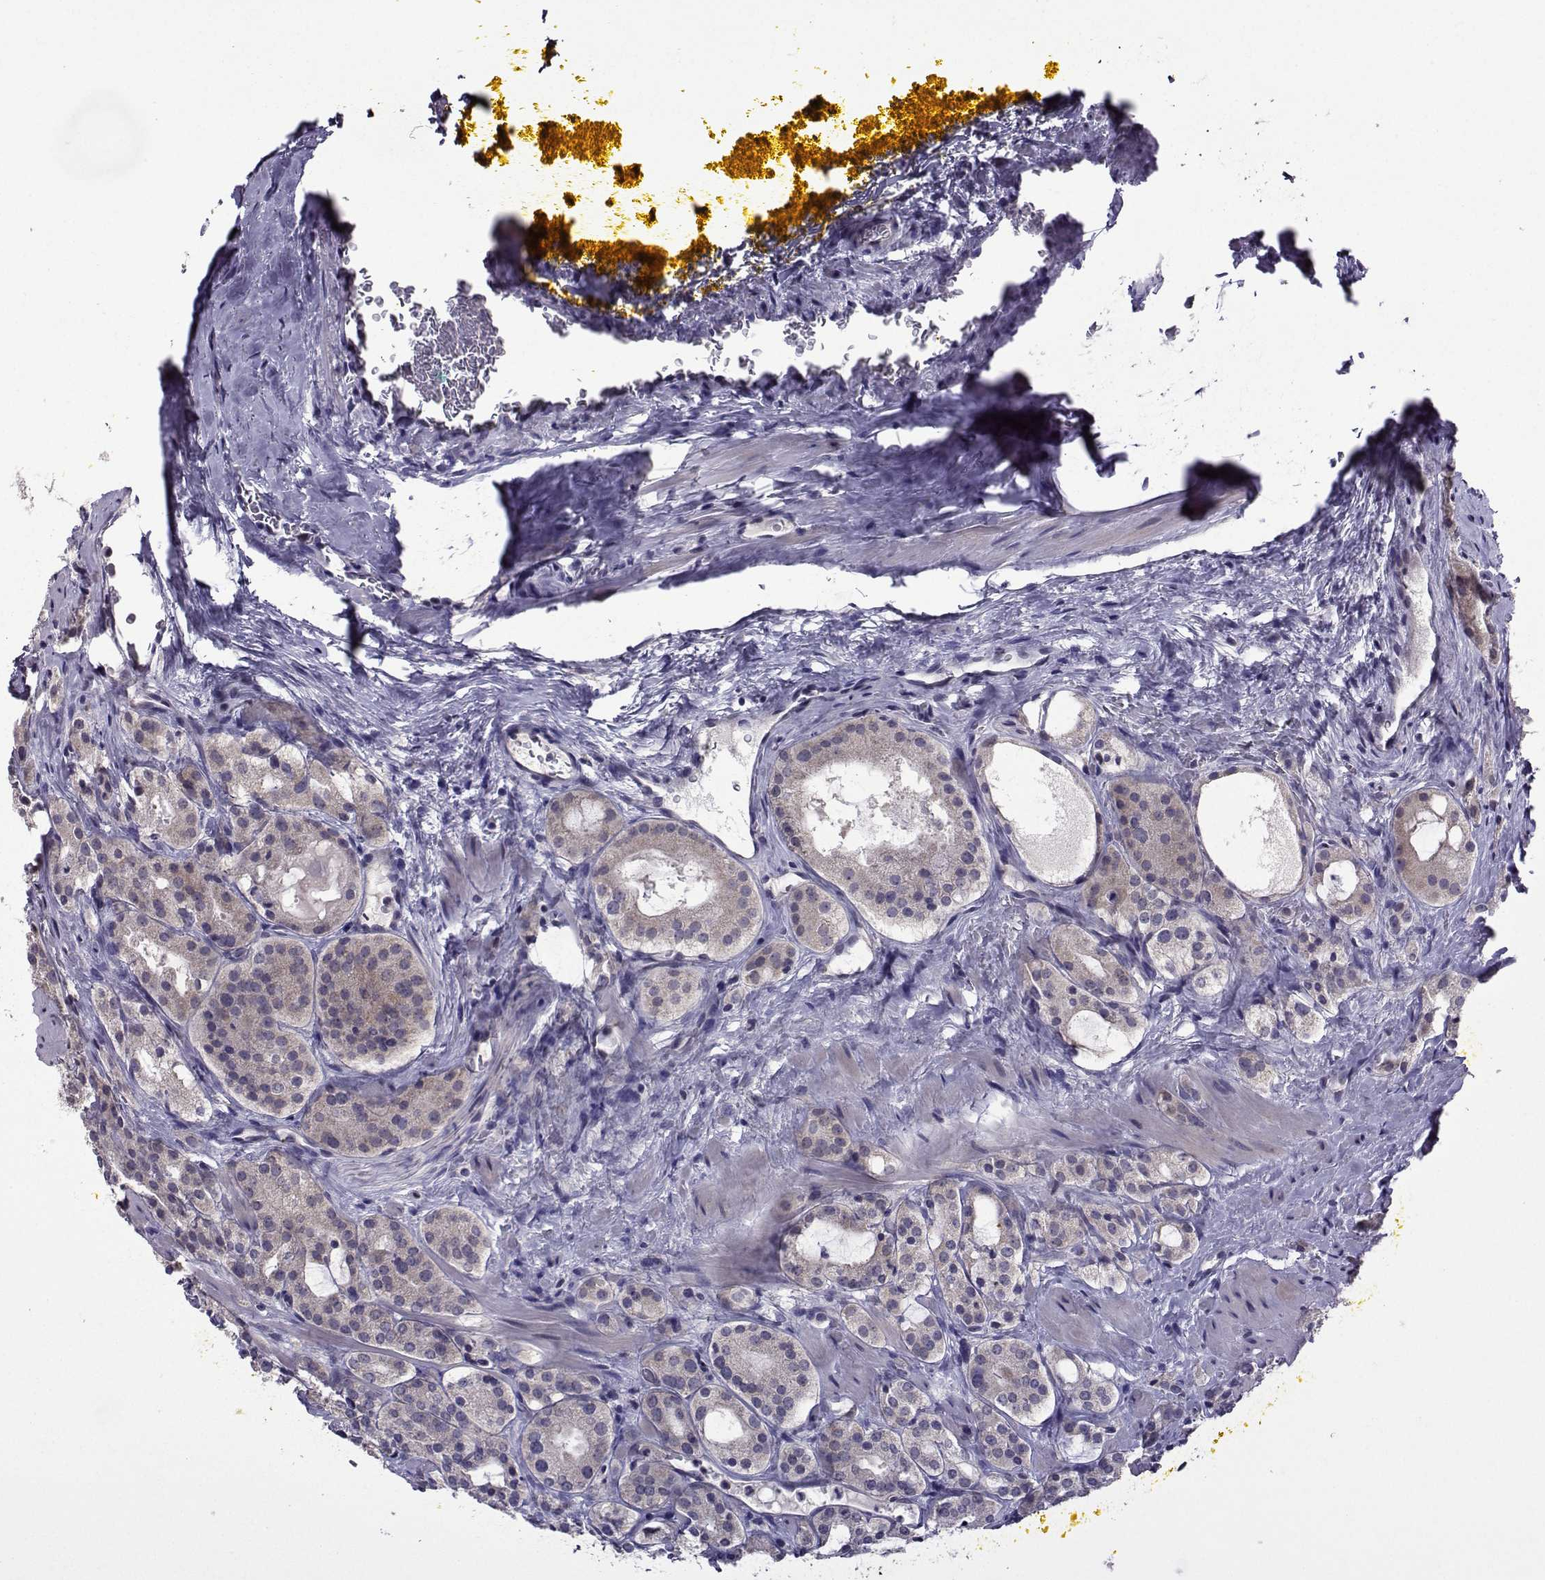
{"staining": {"intensity": "weak", "quantity": "25%-75%", "location": "cytoplasmic/membranous"}, "tissue": "prostate cancer", "cell_type": "Tumor cells", "image_type": "cancer", "snomed": [{"axis": "morphology", "description": "Adenocarcinoma, NOS"}, {"axis": "morphology", "description": "Adenocarcinoma, High grade"}, {"axis": "topography", "description": "Prostate"}], "caption": "The immunohistochemical stain shows weak cytoplasmic/membranous staining in tumor cells of adenocarcinoma (prostate) tissue.", "gene": "DDX20", "patient": {"sex": "male", "age": 62}}